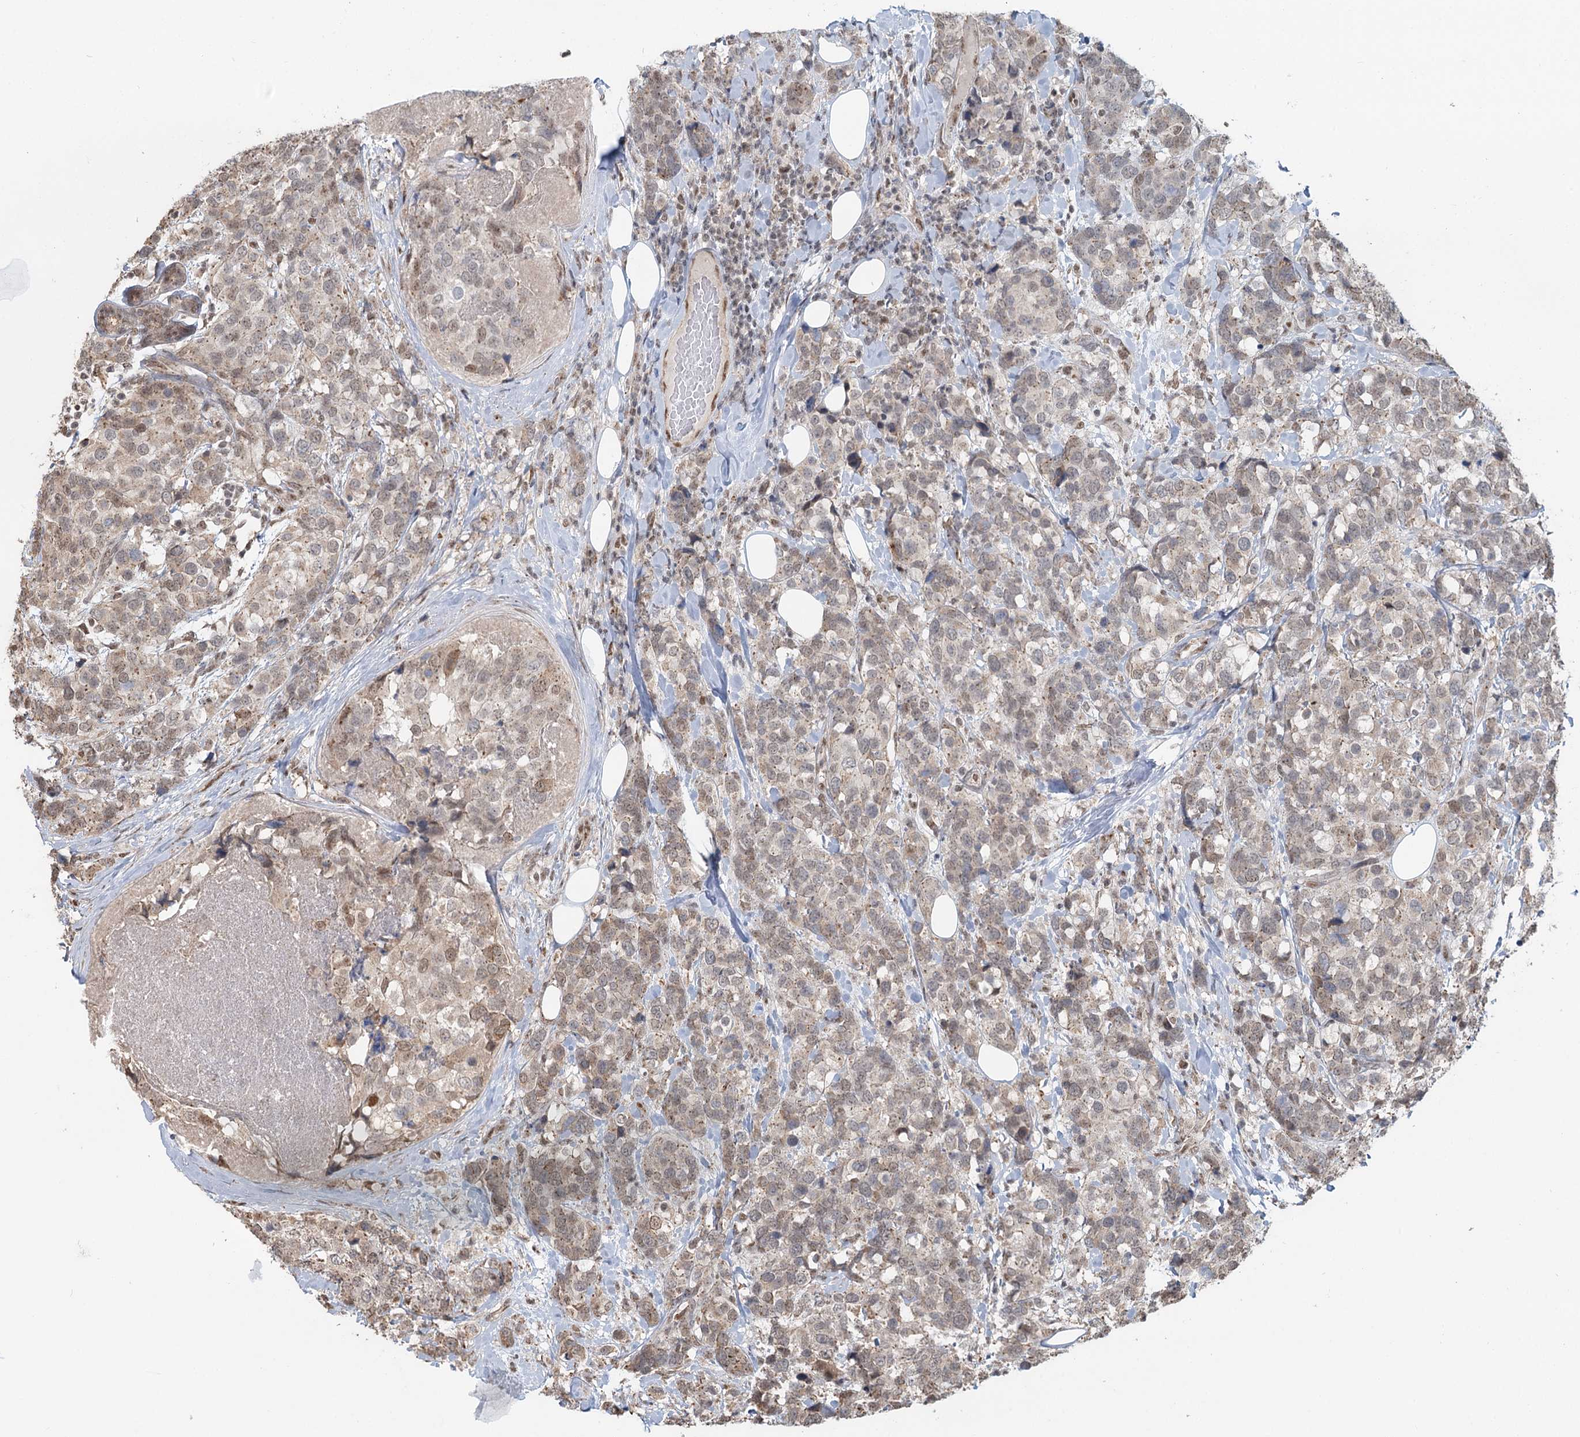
{"staining": {"intensity": "weak", "quantity": "<25%", "location": "nuclear"}, "tissue": "breast cancer", "cell_type": "Tumor cells", "image_type": "cancer", "snomed": [{"axis": "morphology", "description": "Lobular carcinoma"}, {"axis": "topography", "description": "Breast"}], "caption": "Immunohistochemical staining of human breast cancer shows no significant positivity in tumor cells. (Stains: DAB (3,3'-diaminobenzidine) IHC with hematoxylin counter stain, Microscopy: brightfield microscopy at high magnification).", "gene": "GPALPP1", "patient": {"sex": "female", "age": 59}}